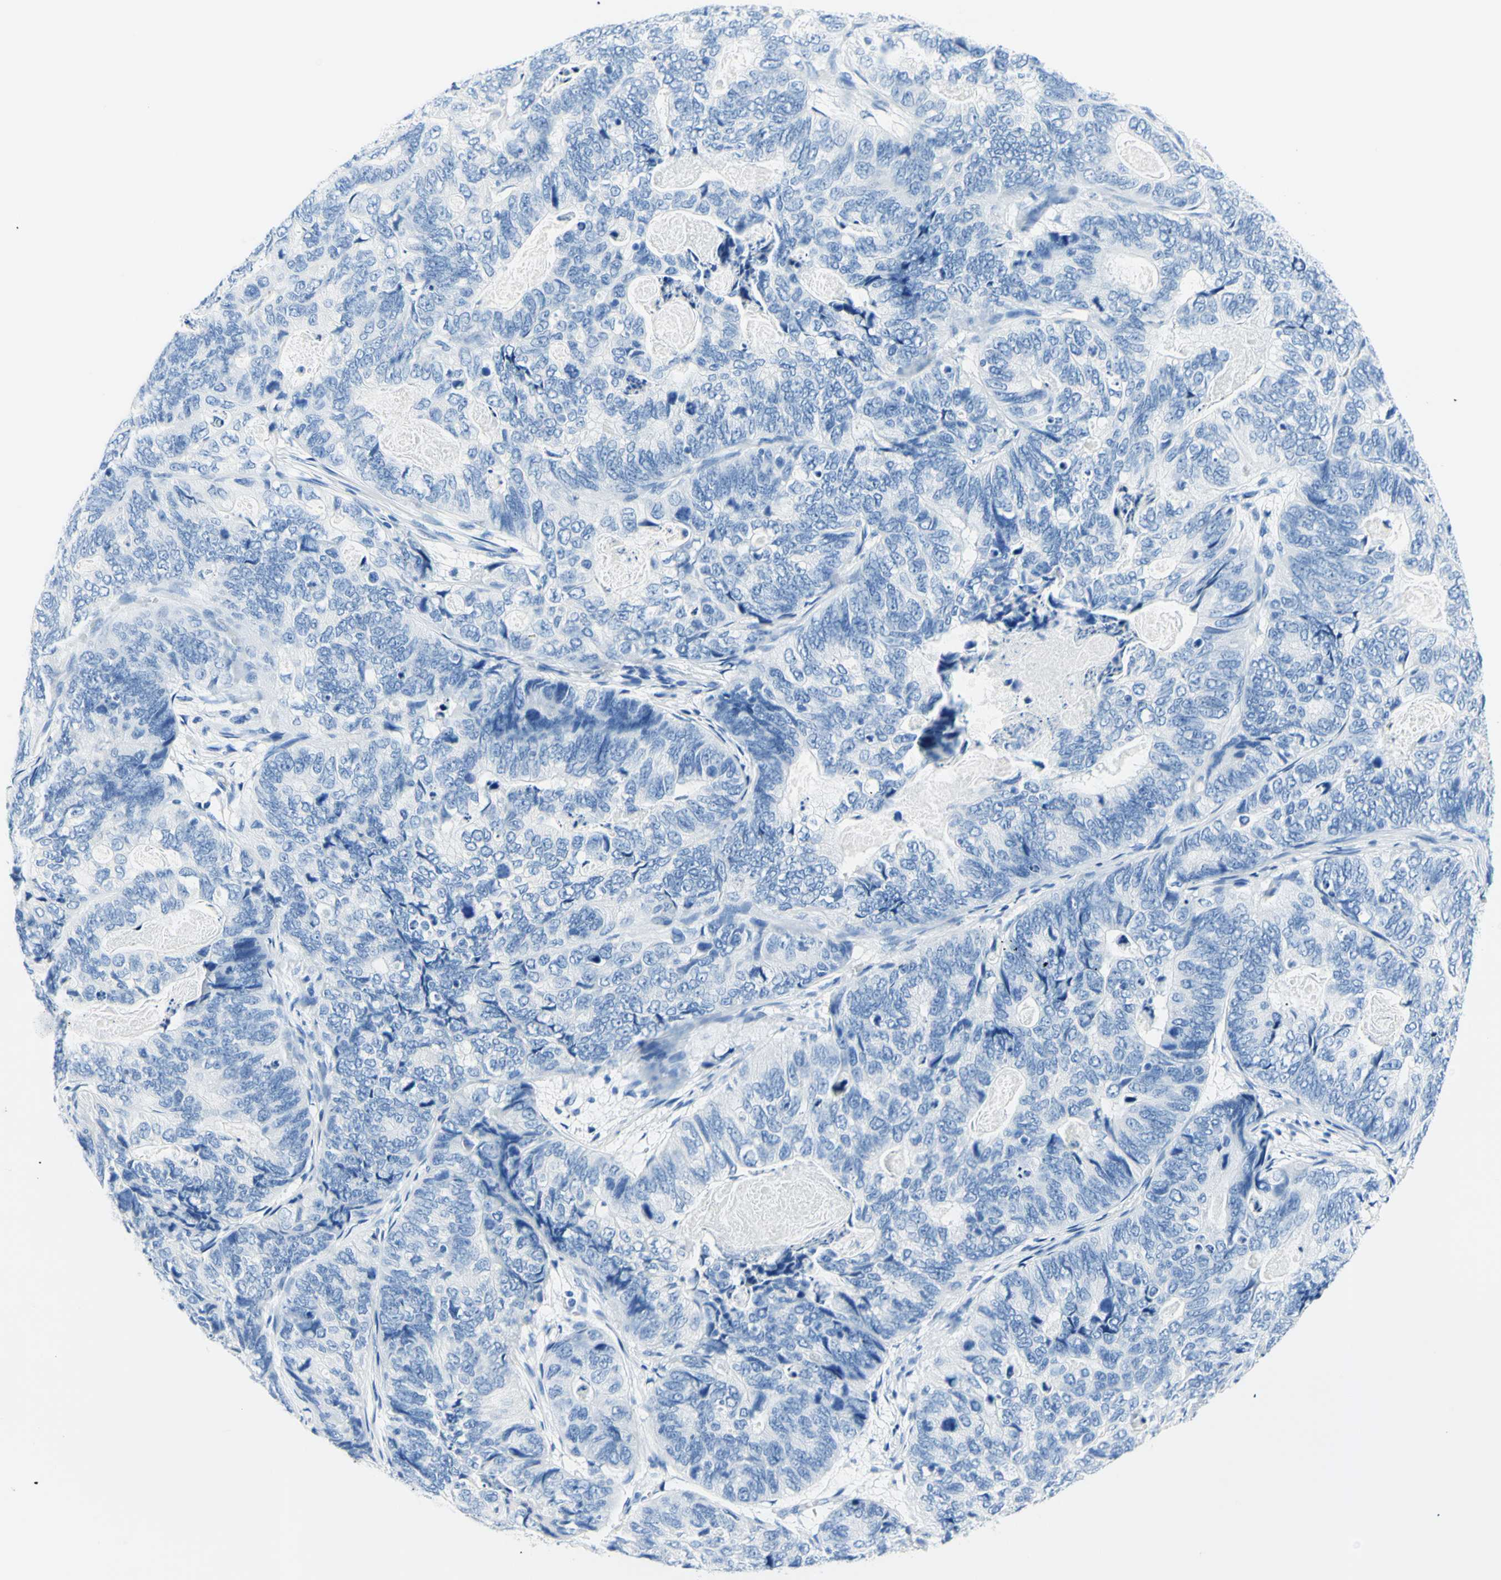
{"staining": {"intensity": "negative", "quantity": "none", "location": "none"}, "tissue": "stomach cancer", "cell_type": "Tumor cells", "image_type": "cancer", "snomed": [{"axis": "morphology", "description": "Adenocarcinoma, NOS"}, {"axis": "topography", "description": "Stomach"}], "caption": "The immunohistochemistry (IHC) histopathology image has no significant positivity in tumor cells of stomach adenocarcinoma tissue.", "gene": "MYH2", "patient": {"sex": "female", "age": 89}}